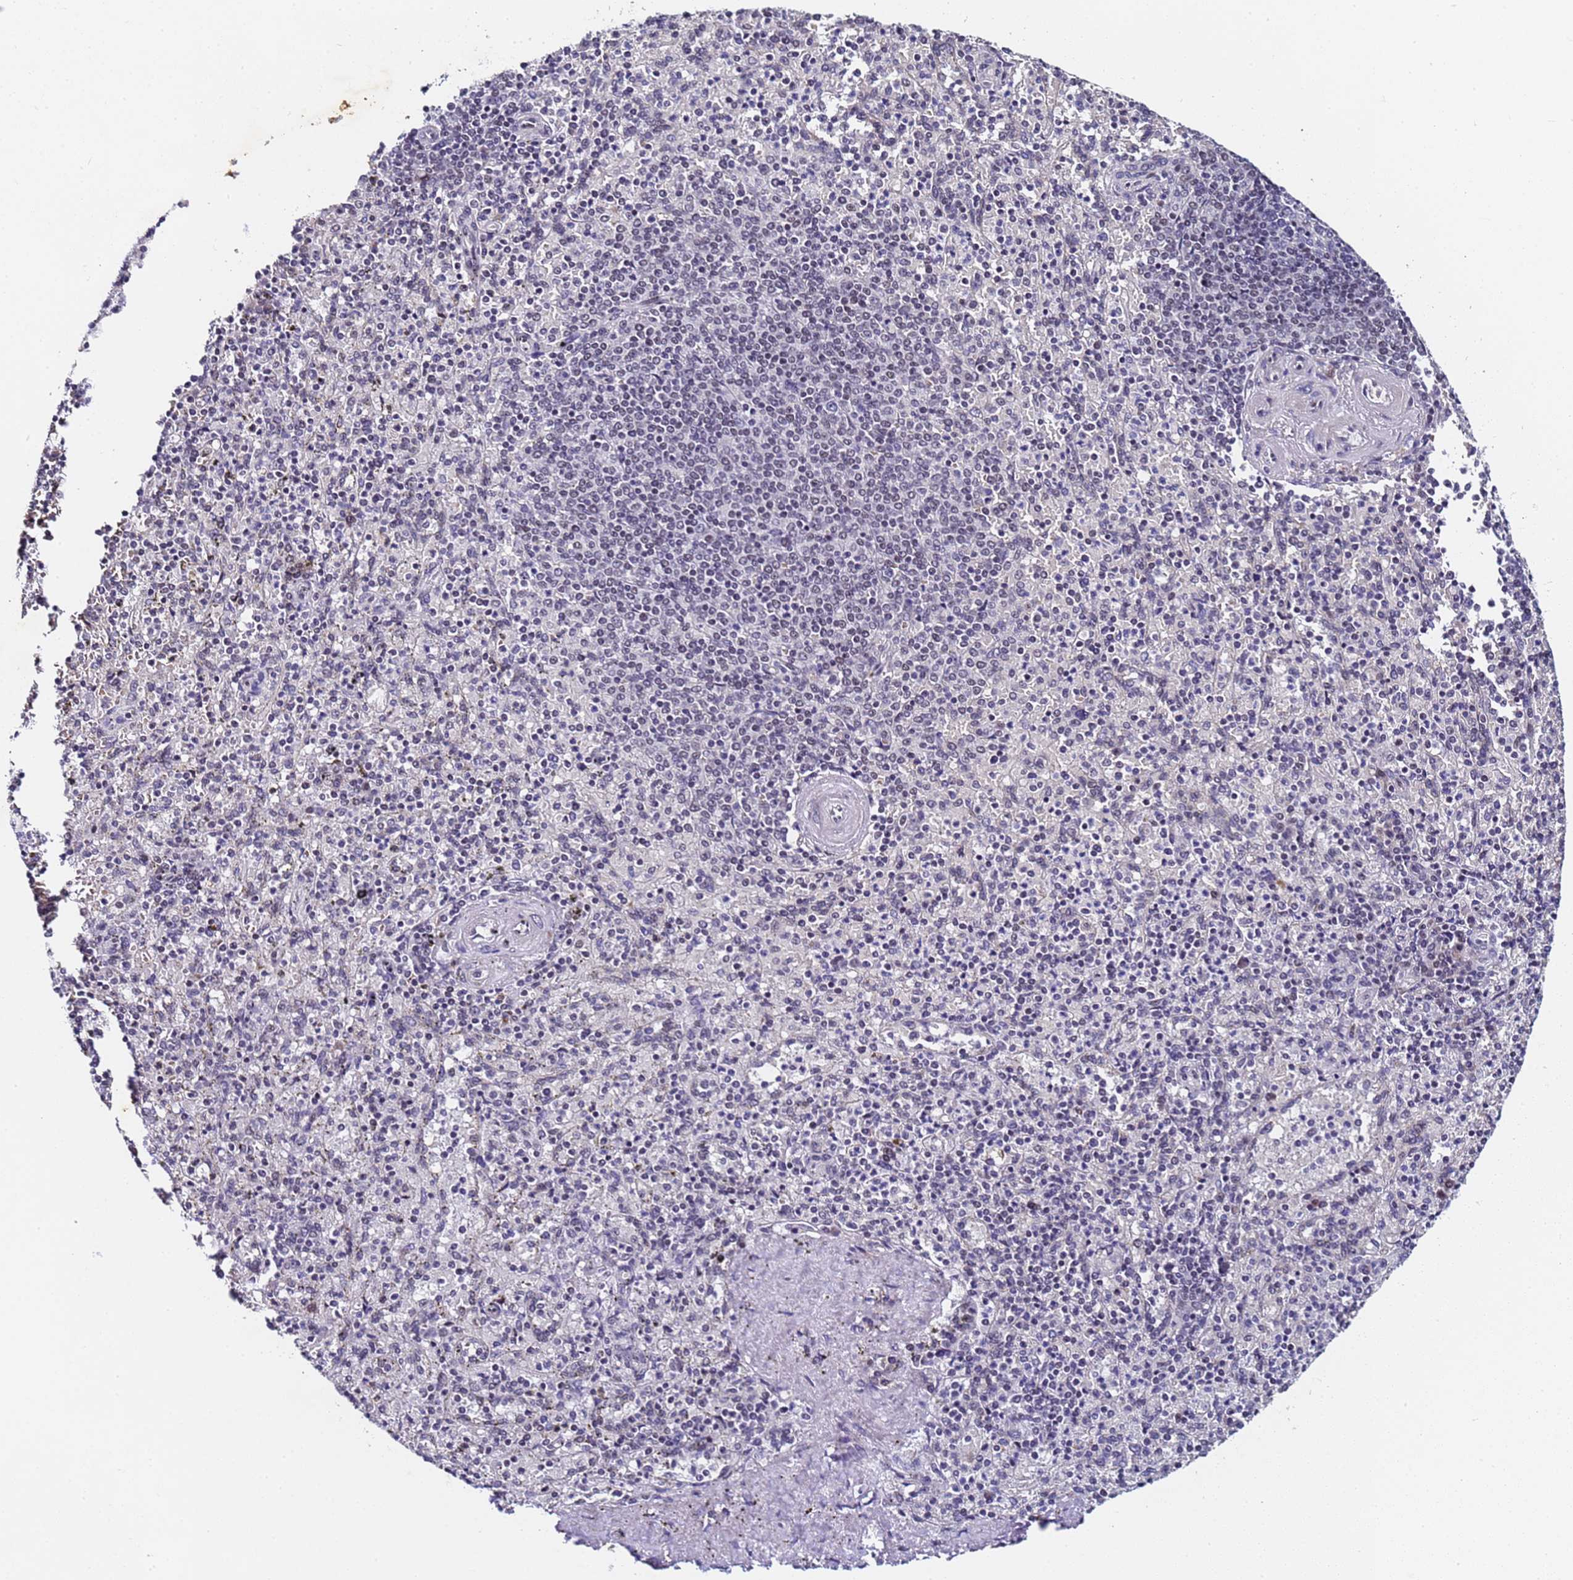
{"staining": {"intensity": "negative", "quantity": "none", "location": "none"}, "tissue": "spleen", "cell_type": "Cells in red pulp", "image_type": "normal", "snomed": [{"axis": "morphology", "description": "Normal tissue, NOS"}, {"axis": "topography", "description": "Spleen"}], "caption": "Protein analysis of benign spleen exhibits no significant expression in cells in red pulp. The staining was performed using DAB to visualize the protein expression in brown, while the nuclei were stained in blue with hematoxylin (Magnification: 20x).", "gene": "FNBP4", "patient": {"sex": "male", "age": 82}}